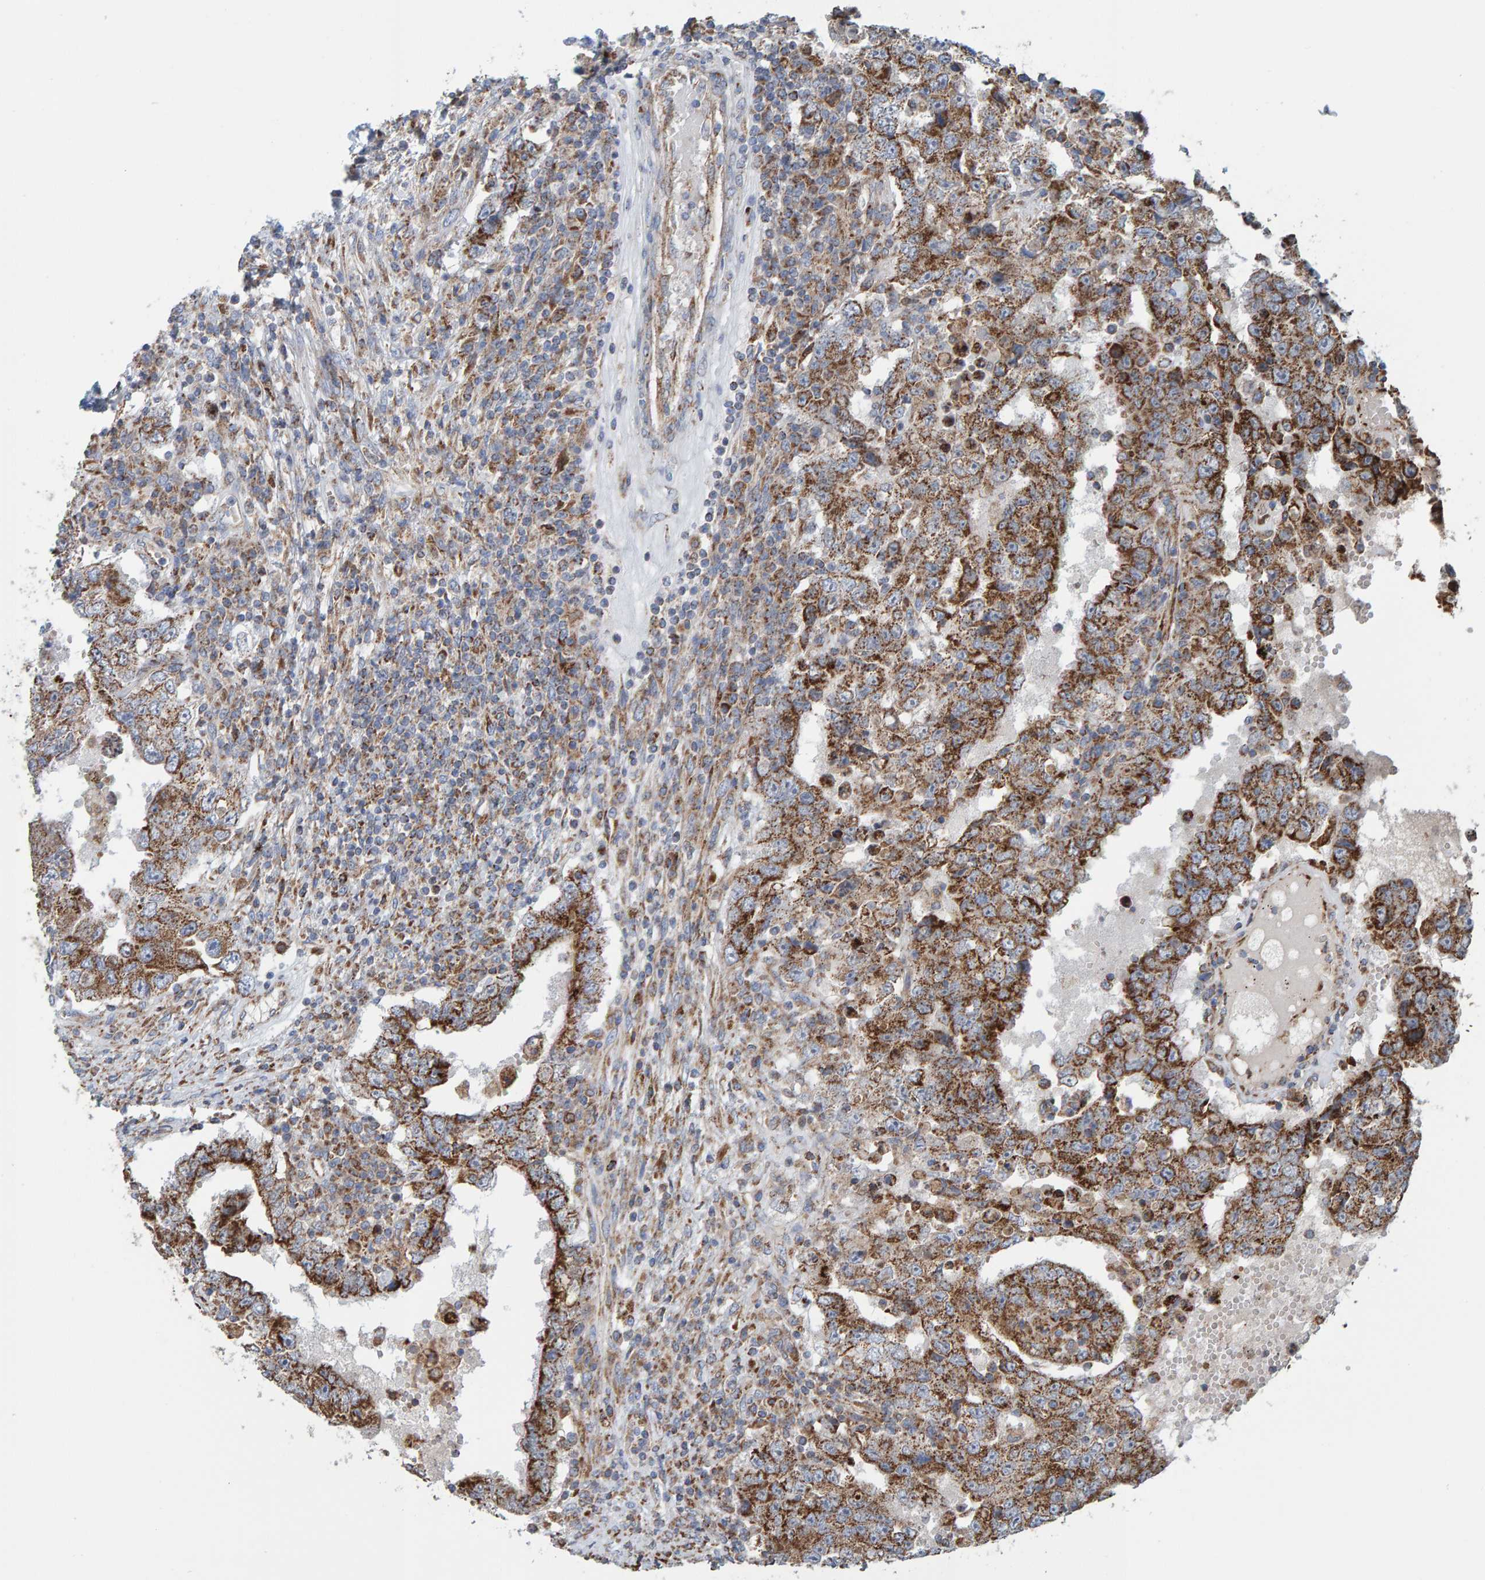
{"staining": {"intensity": "strong", "quantity": ">75%", "location": "cytoplasmic/membranous"}, "tissue": "testis cancer", "cell_type": "Tumor cells", "image_type": "cancer", "snomed": [{"axis": "morphology", "description": "Carcinoma, Embryonal, NOS"}, {"axis": "topography", "description": "Testis"}], "caption": "Immunohistochemical staining of testis embryonal carcinoma displays high levels of strong cytoplasmic/membranous staining in about >75% of tumor cells. The staining was performed using DAB, with brown indicating positive protein expression. Nuclei are stained blue with hematoxylin.", "gene": "MRPL45", "patient": {"sex": "male", "age": 26}}